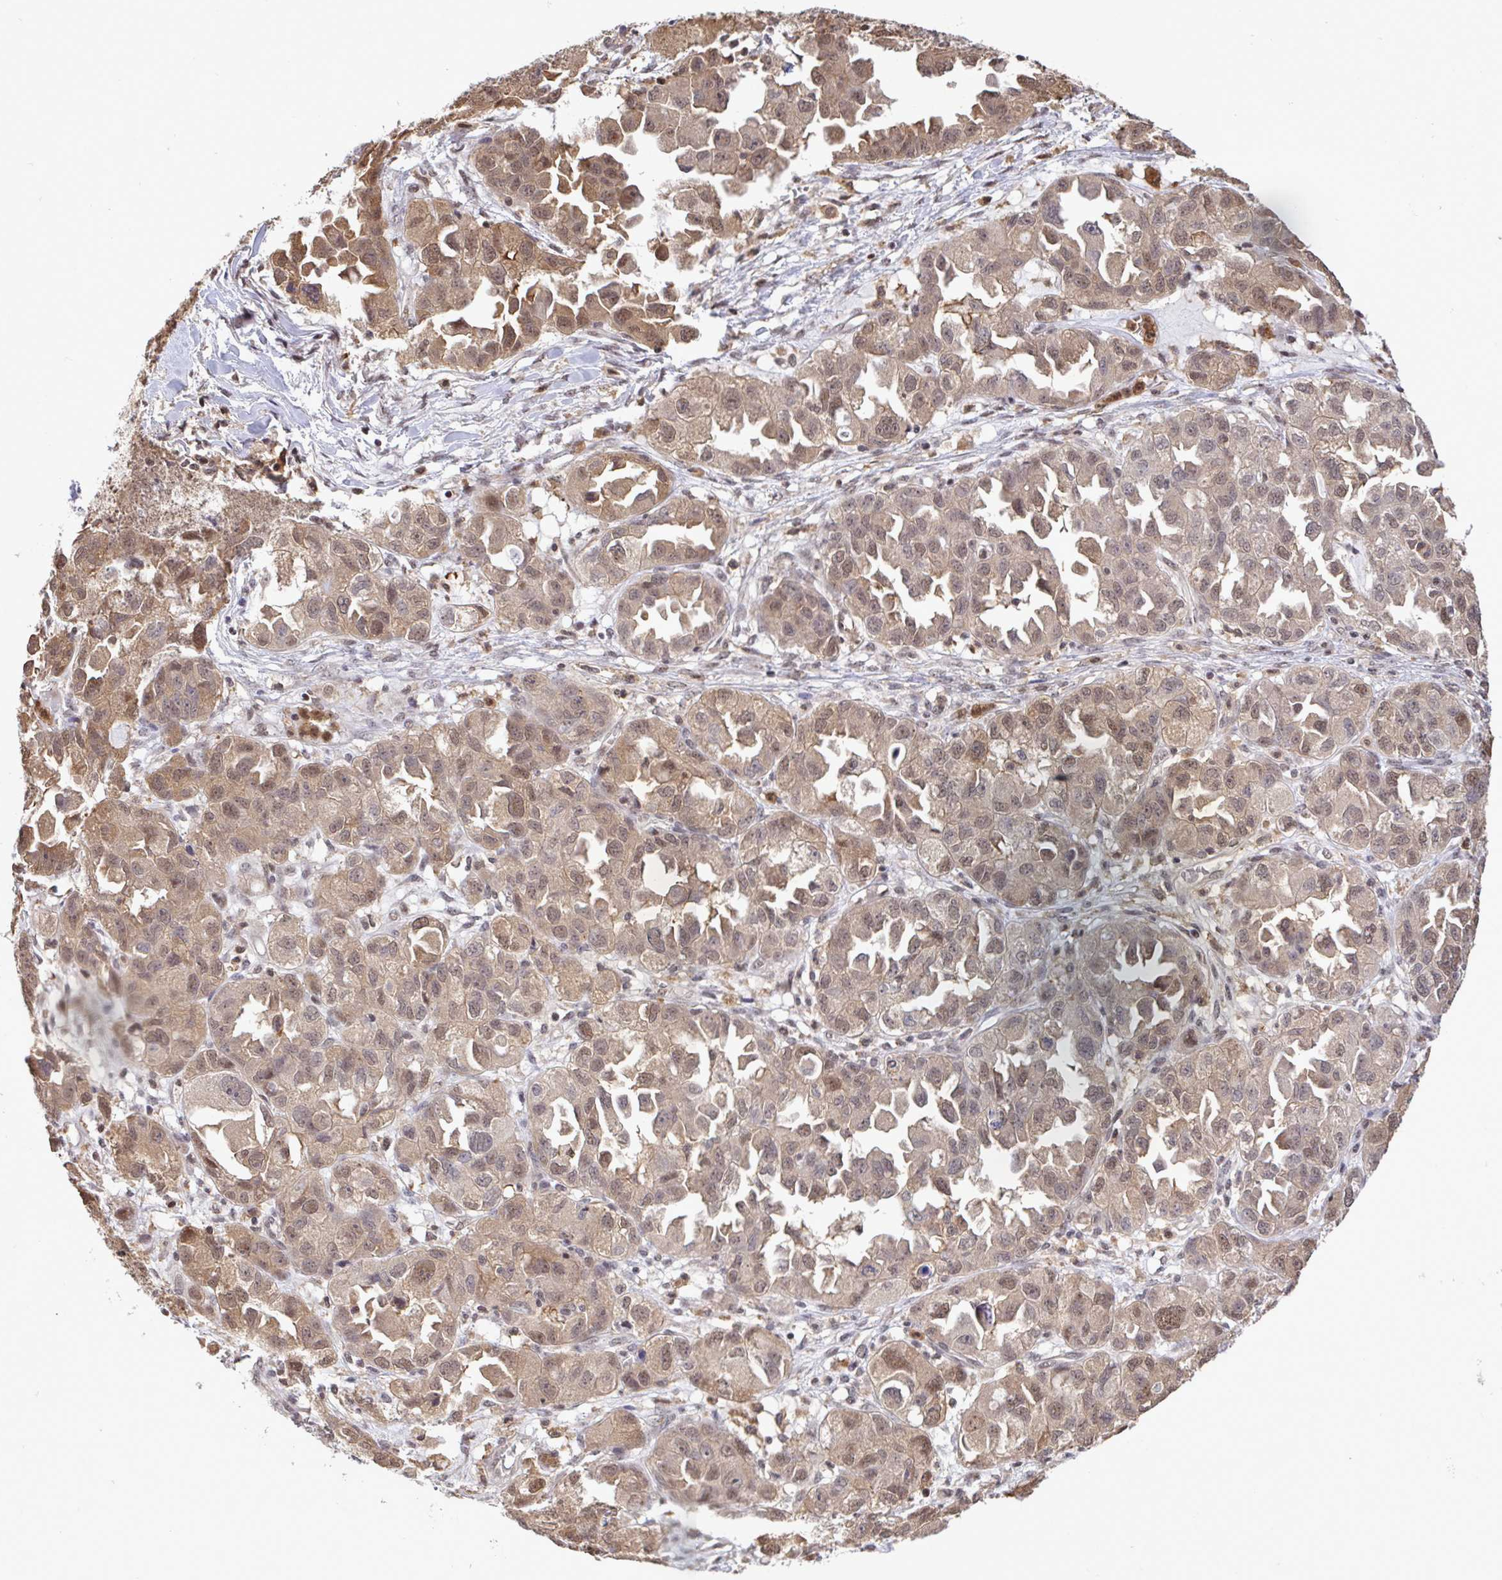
{"staining": {"intensity": "moderate", "quantity": ">75%", "location": "cytoplasmic/membranous,nuclear"}, "tissue": "ovarian cancer", "cell_type": "Tumor cells", "image_type": "cancer", "snomed": [{"axis": "morphology", "description": "Cystadenocarcinoma, serous, NOS"}, {"axis": "topography", "description": "Ovary"}], "caption": "Moderate cytoplasmic/membranous and nuclear protein expression is seen in about >75% of tumor cells in ovarian cancer.", "gene": "OR6K3", "patient": {"sex": "female", "age": 84}}